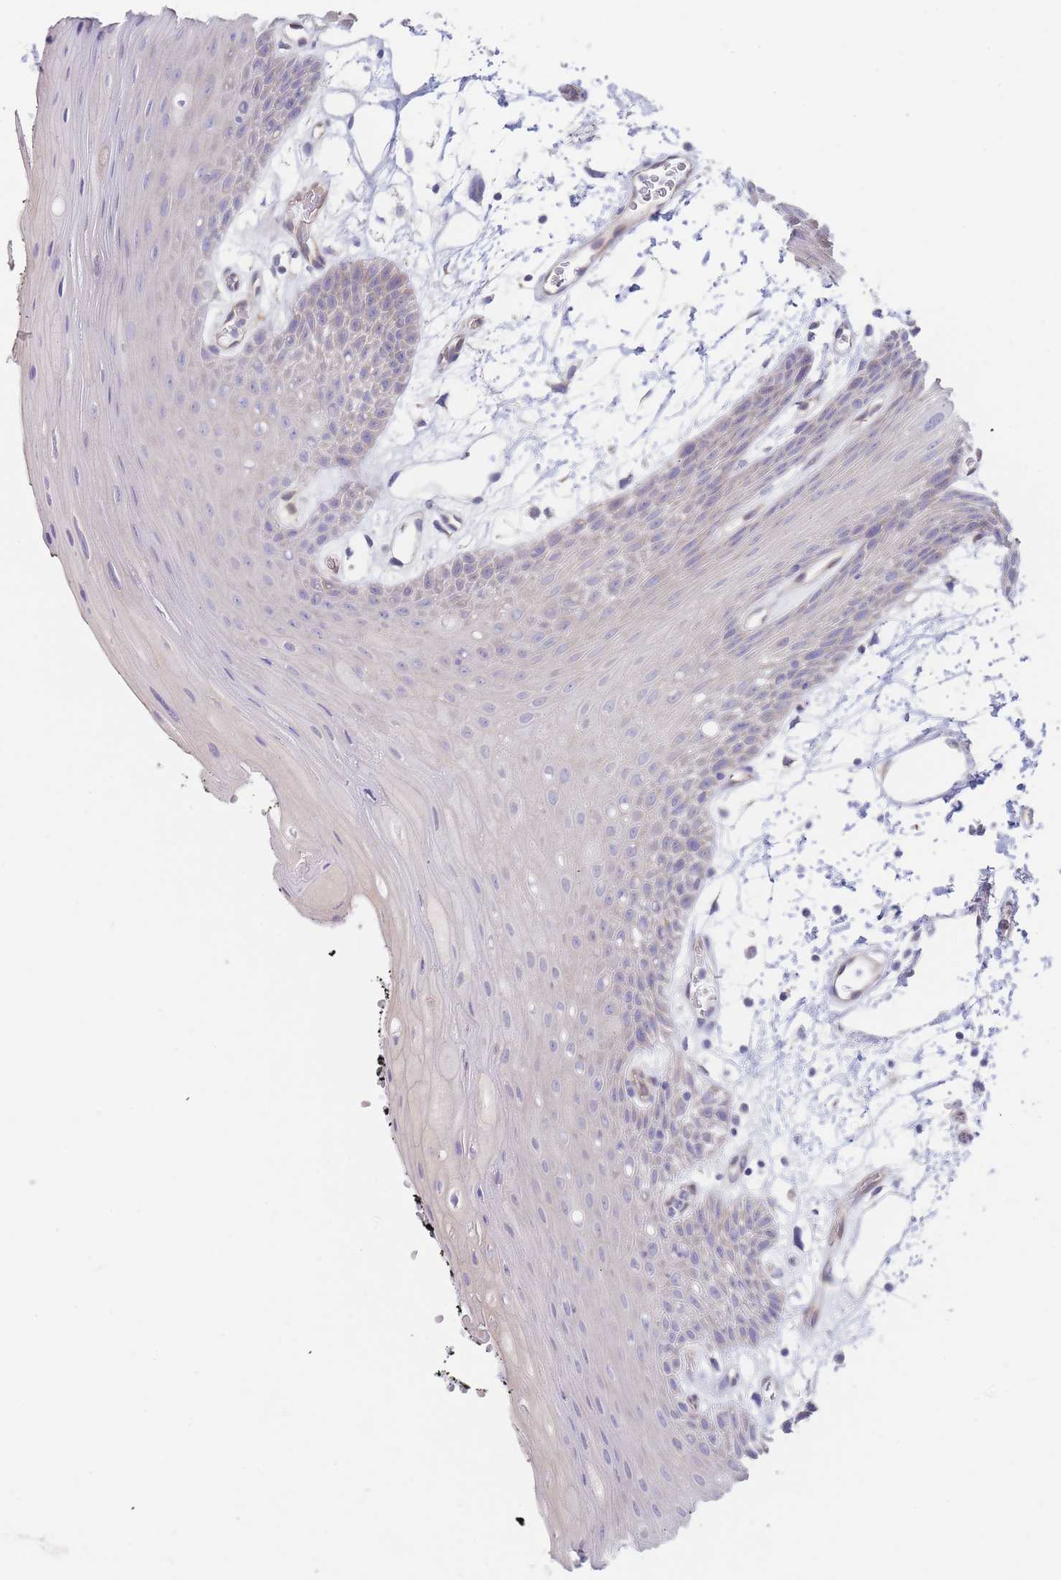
{"staining": {"intensity": "negative", "quantity": "none", "location": "none"}, "tissue": "oral mucosa", "cell_type": "Squamous epithelial cells", "image_type": "normal", "snomed": [{"axis": "morphology", "description": "Normal tissue, NOS"}, {"axis": "topography", "description": "Oral tissue"}, {"axis": "topography", "description": "Tounge, NOS"}], "caption": "Image shows no significant protein expression in squamous epithelial cells of unremarkable oral mucosa.", "gene": "ZNF281", "patient": {"sex": "female", "age": 59}}